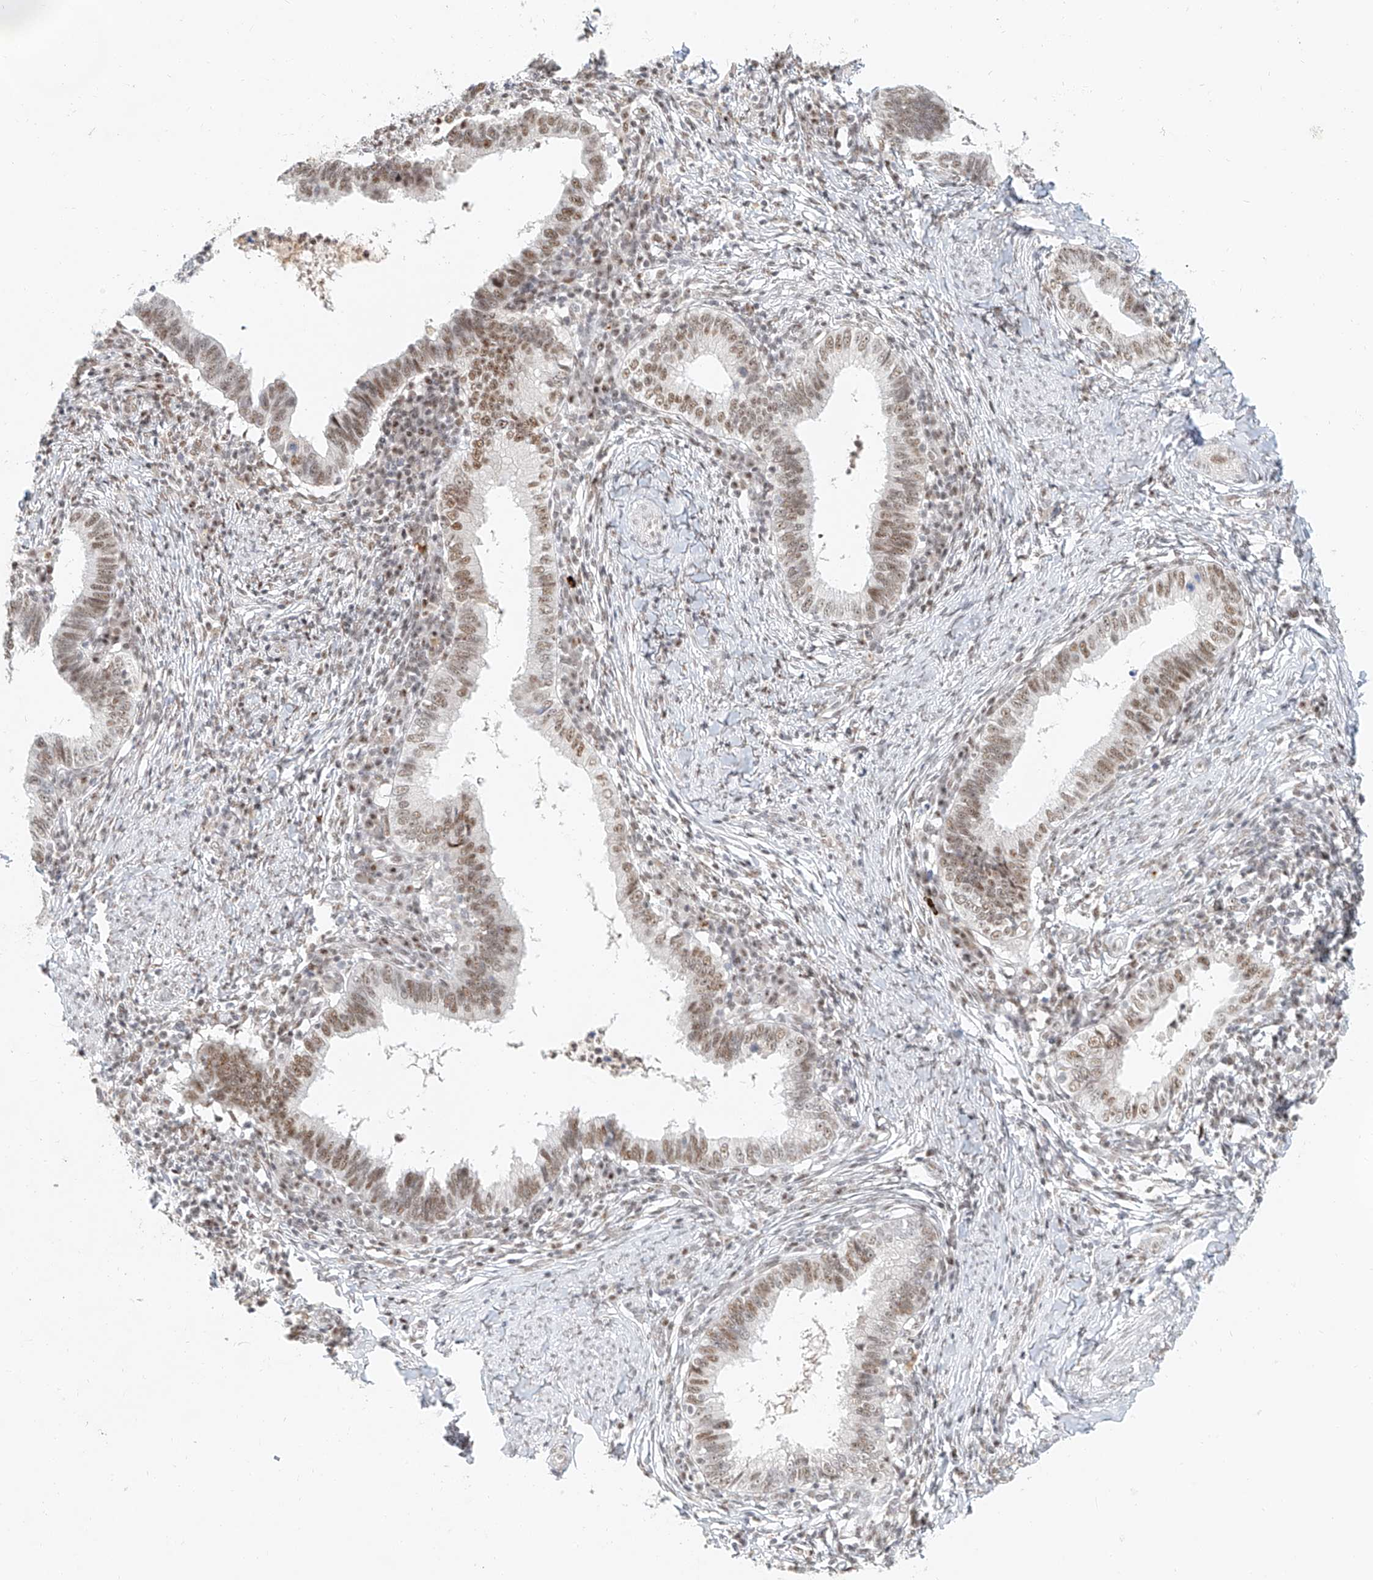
{"staining": {"intensity": "moderate", "quantity": ">75%", "location": "nuclear"}, "tissue": "cervical cancer", "cell_type": "Tumor cells", "image_type": "cancer", "snomed": [{"axis": "morphology", "description": "Adenocarcinoma, NOS"}, {"axis": "topography", "description": "Cervix"}], "caption": "Tumor cells reveal medium levels of moderate nuclear positivity in approximately >75% of cells in human cervical cancer (adenocarcinoma).", "gene": "CXorf58", "patient": {"sex": "female", "age": 36}}